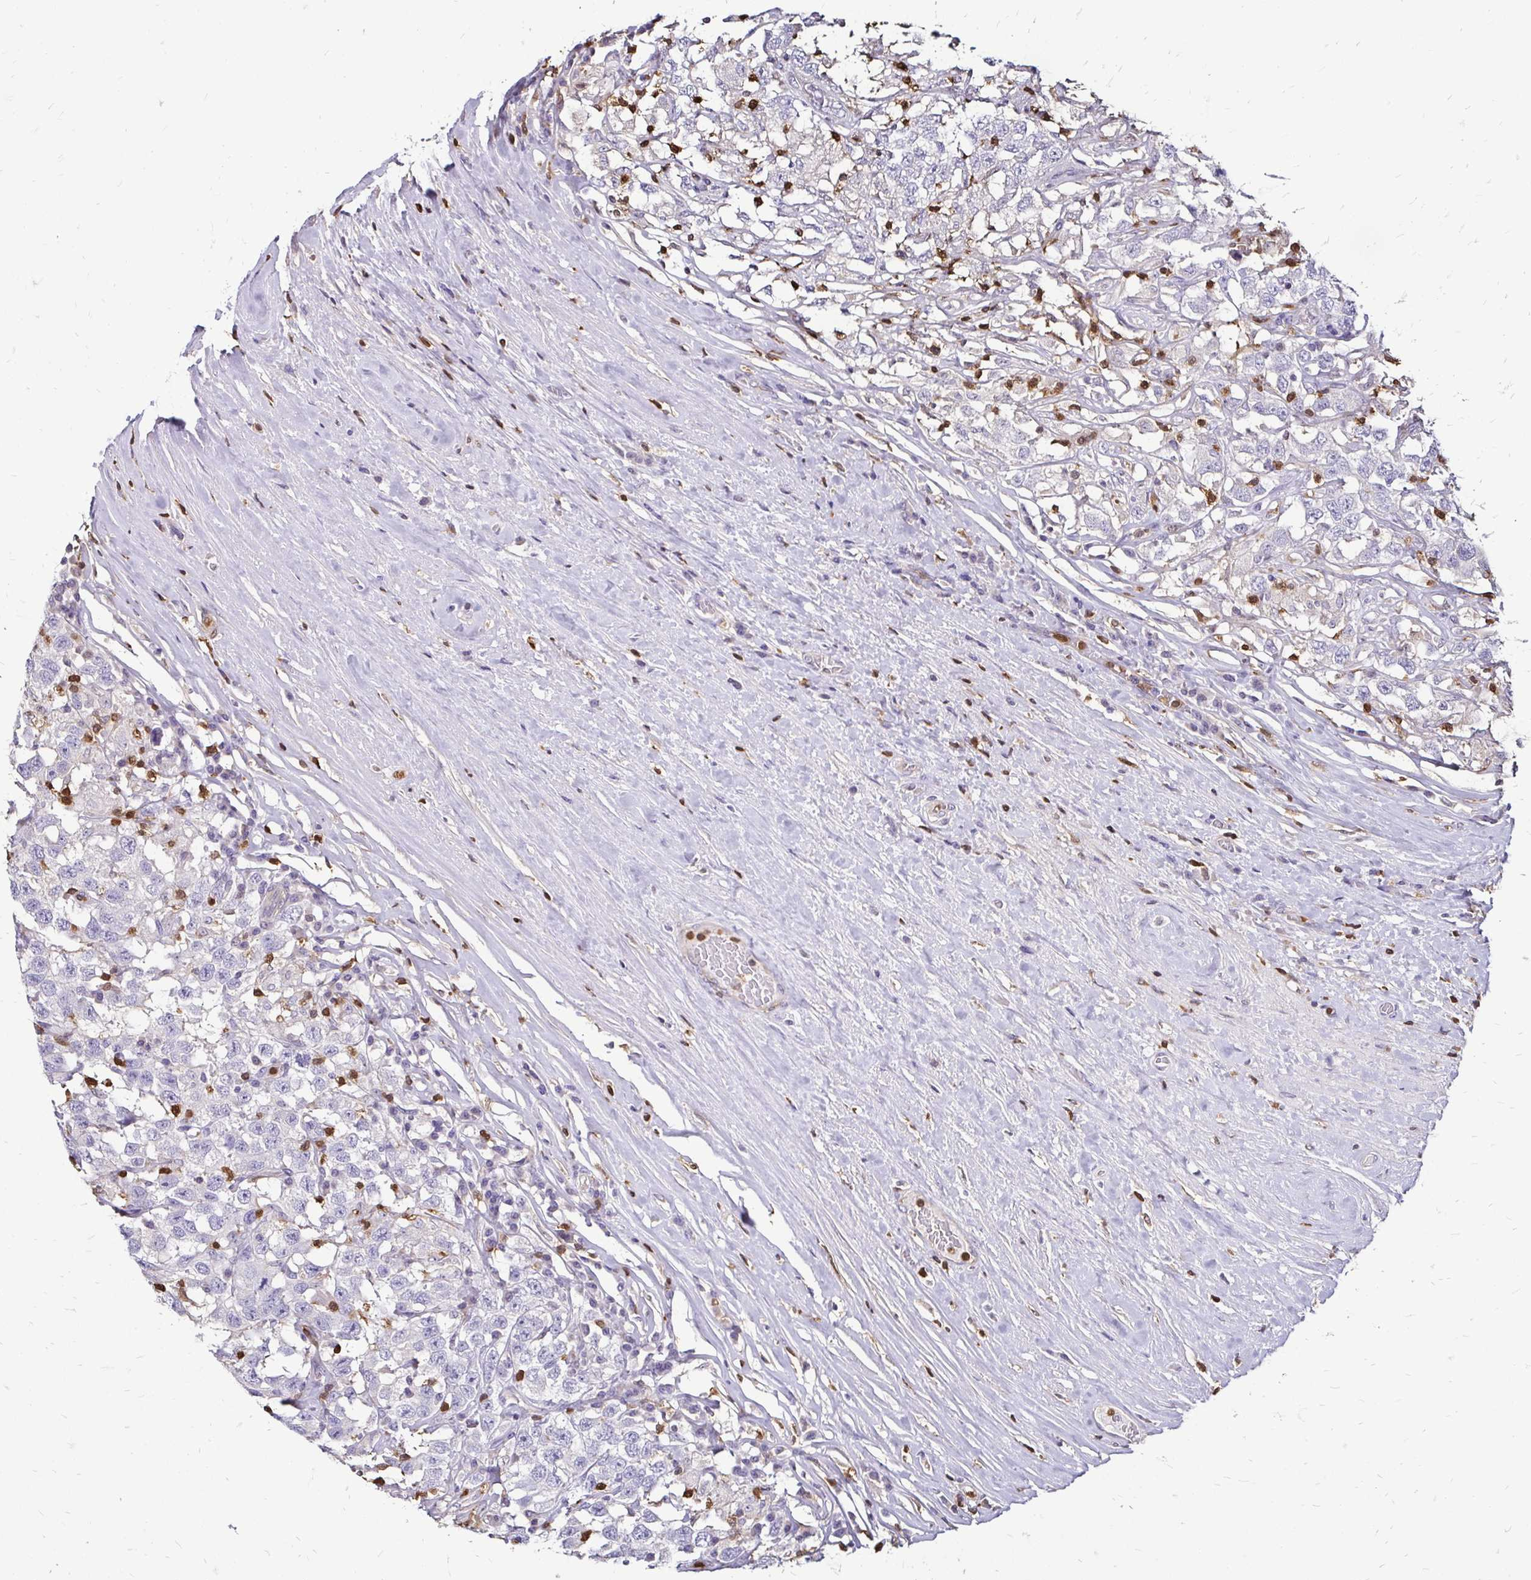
{"staining": {"intensity": "negative", "quantity": "none", "location": "none"}, "tissue": "testis cancer", "cell_type": "Tumor cells", "image_type": "cancer", "snomed": [{"axis": "morphology", "description": "Seminoma, NOS"}, {"axis": "topography", "description": "Testis"}], "caption": "High power microscopy photomicrograph of an immunohistochemistry image of testis cancer, revealing no significant expression in tumor cells.", "gene": "ZFP1", "patient": {"sex": "male", "age": 41}}